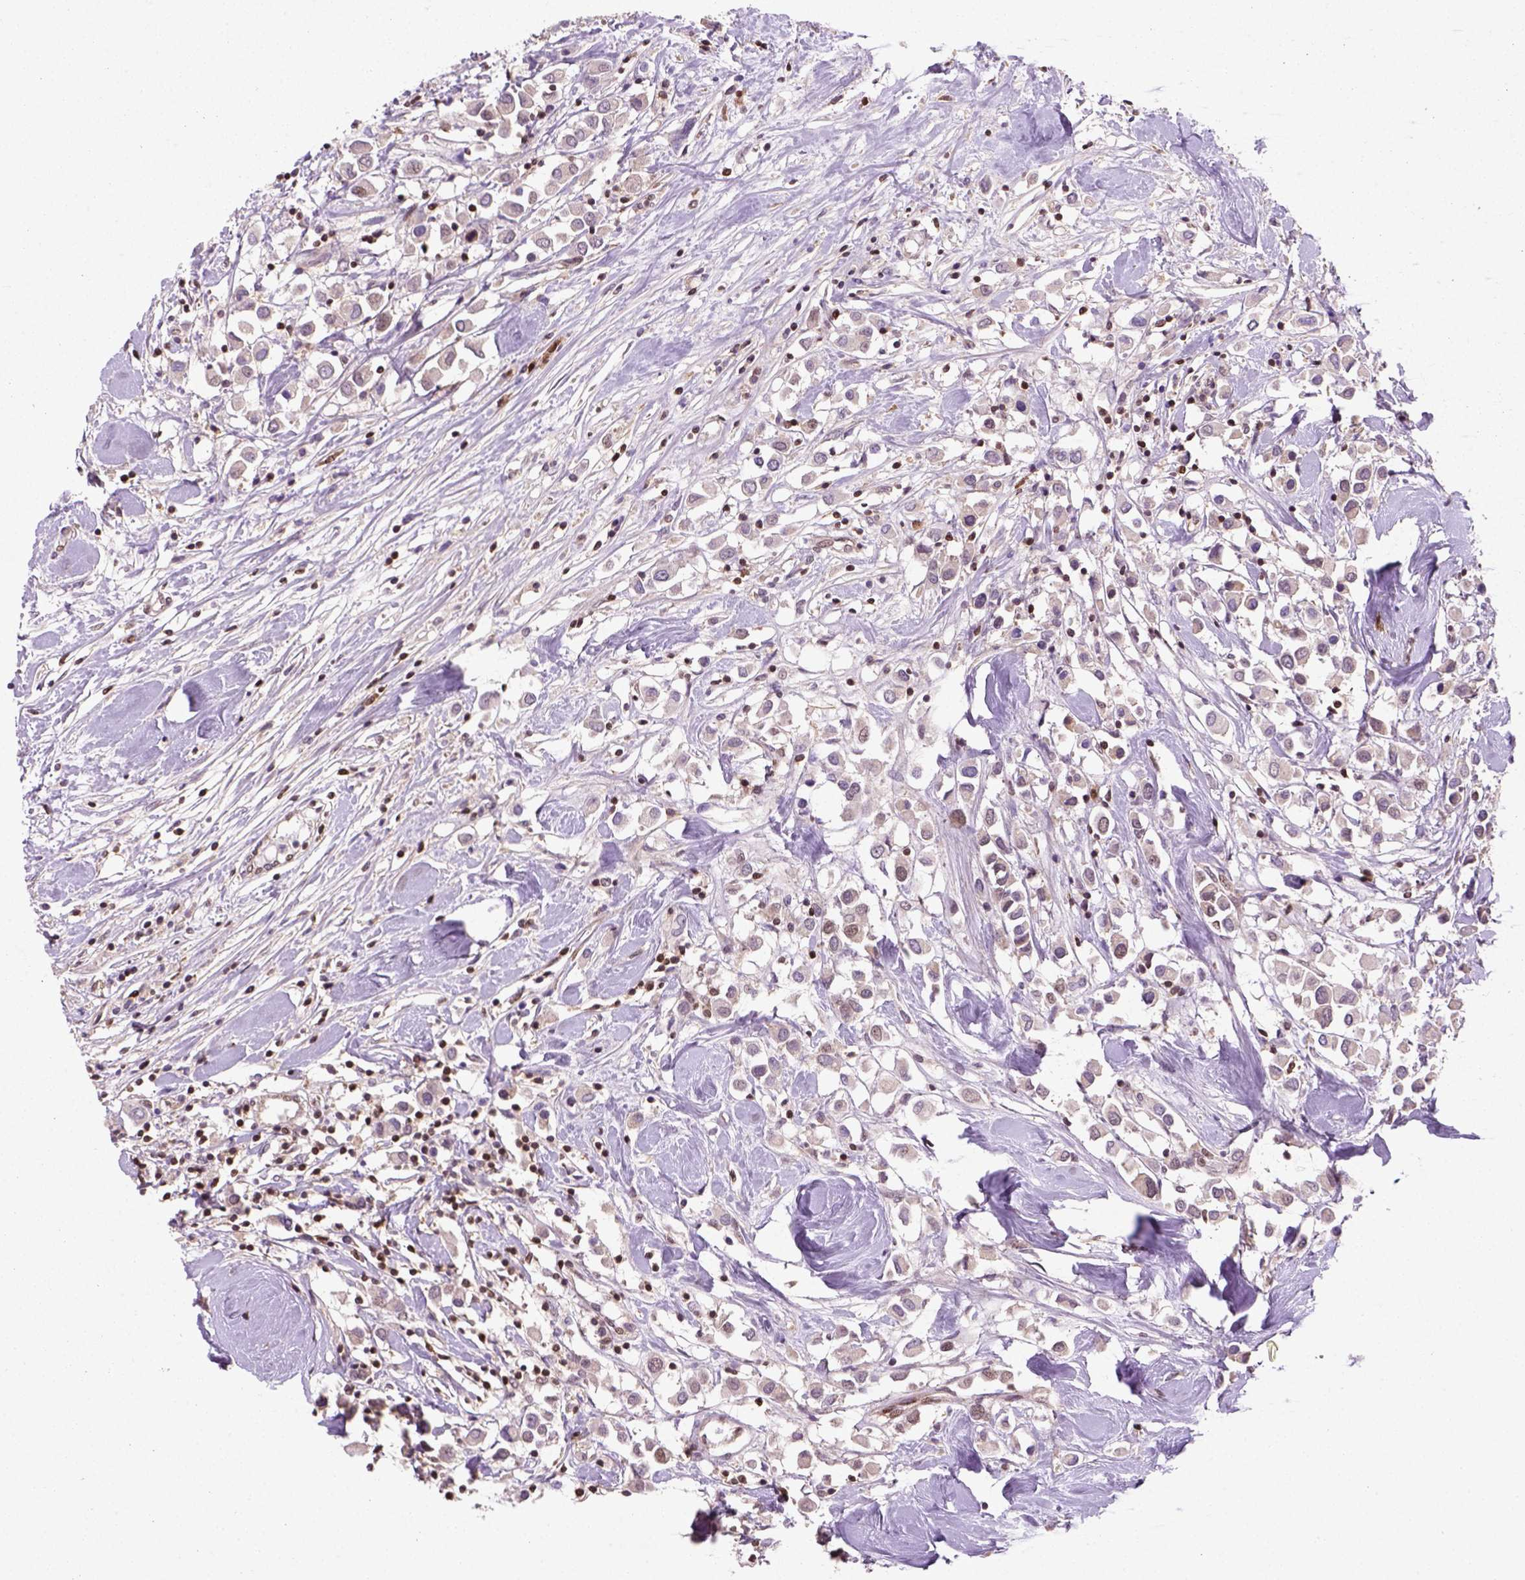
{"staining": {"intensity": "weak", "quantity": "25%-75%", "location": "nuclear"}, "tissue": "breast cancer", "cell_type": "Tumor cells", "image_type": "cancer", "snomed": [{"axis": "morphology", "description": "Duct carcinoma"}, {"axis": "topography", "description": "Breast"}], "caption": "Breast cancer was stained to show a protein in brown. There is low levels of weak nuclear staining in approximately 25%-75% of tumor cells. The protein of interest is stained brown, and the nuclei are stained in blue (DAB (3,3'-diaminobenzidine) IHC with brightfield microscopy, high magnification).", "gene": "MGMT", "patient": {"sex": "female", "age": 61}}